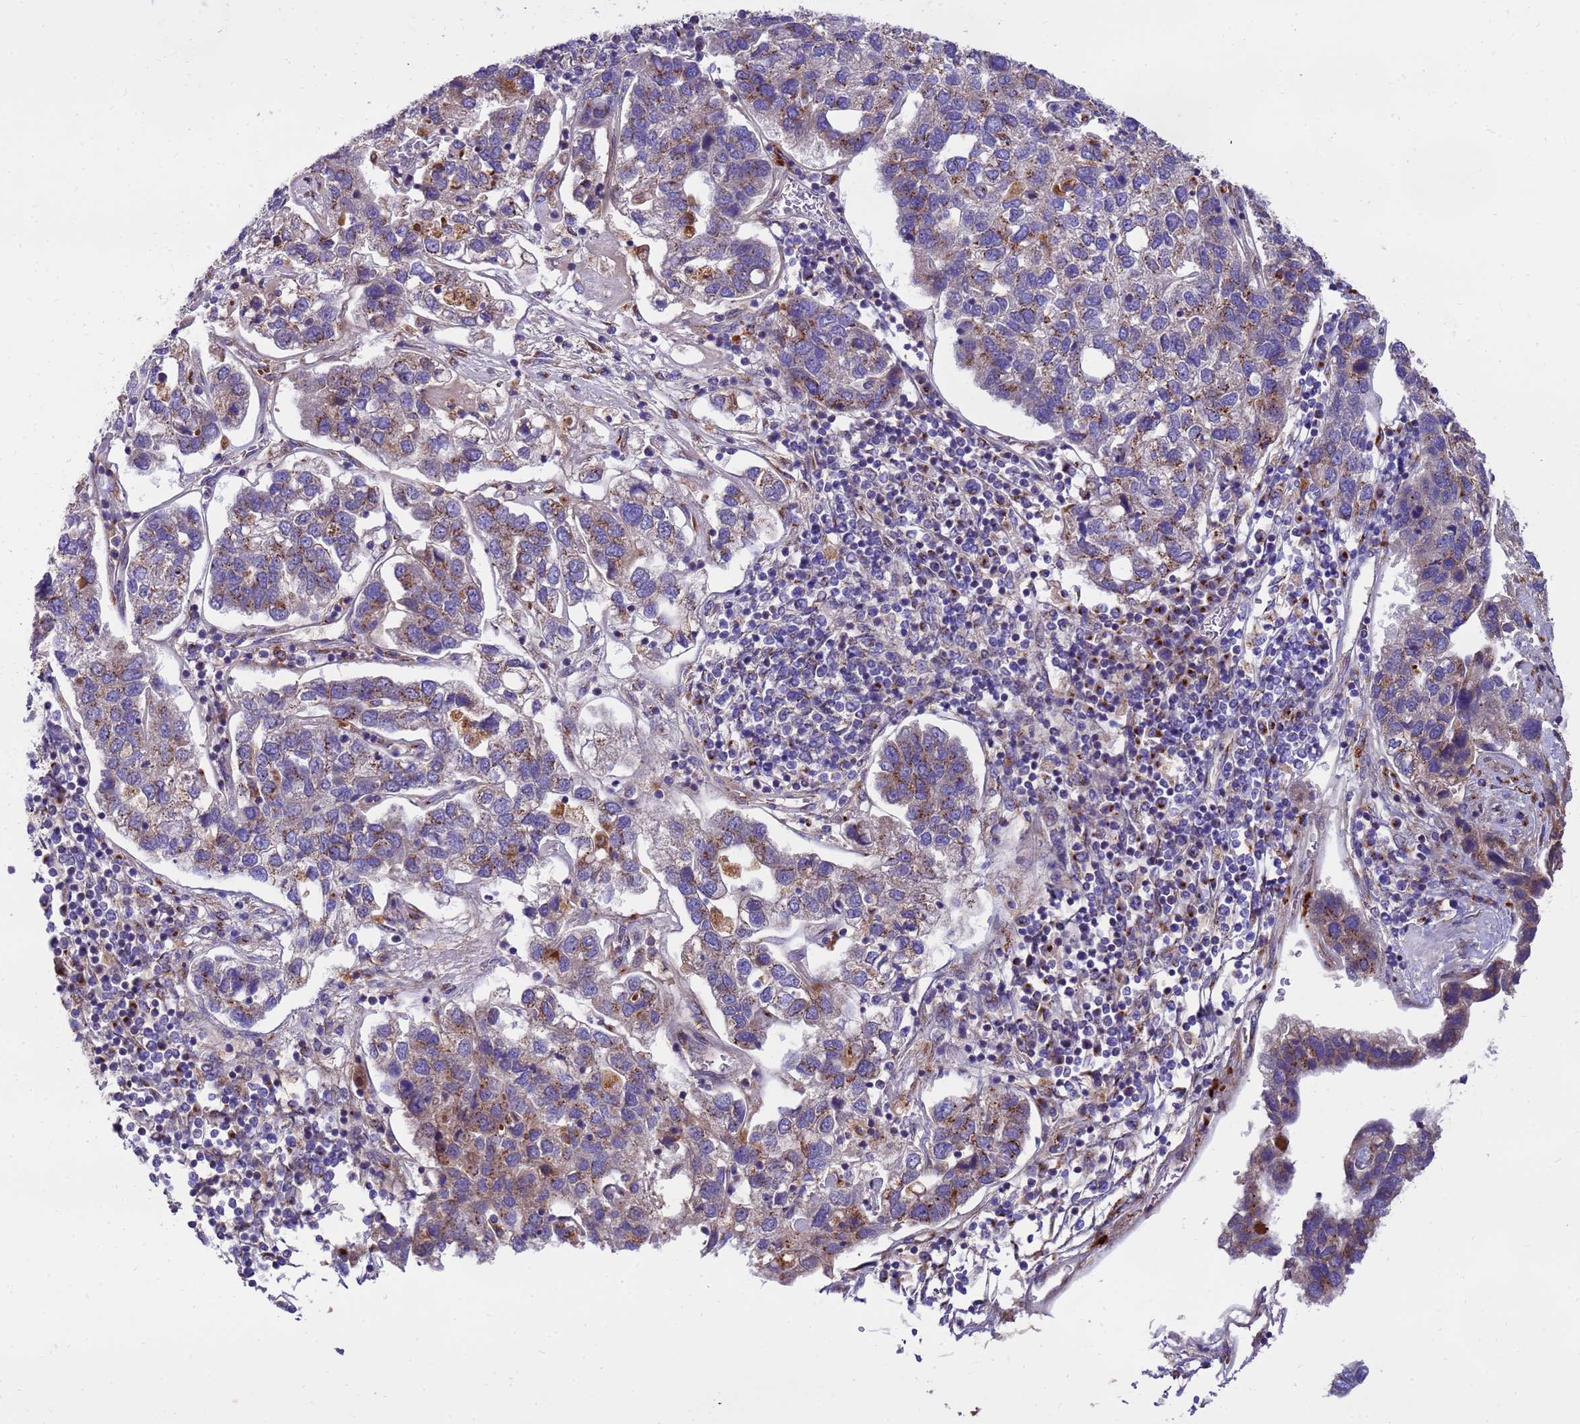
{"staining": {"intensity": "moderate", "quantity": "<25%", "location": "cytoplasmic/membranous"}, "tissue": "pancreatic cancer", "cell_type": "Tumor cells", "image_type": "cancer", "snomed": [{"axis": "morphology", "description": "Adenocarcinoma, NOS"}, {"axis": "topography", "description": "Pancreas"}], "caption": "Immunohistochemistry (IHC) histopathology image of neoplastic tissue: pancreatic adenocarcinoma stained using immunohistochemistry (IHC) reveals low levels of moderate protein expression localized specifically in the cytoplasmic/membranous of tumor cells, appearing as a cytoplasmic/membranous brown color.", "gene": "HPS3", "patient": {"sex": "female", "age": 61}}